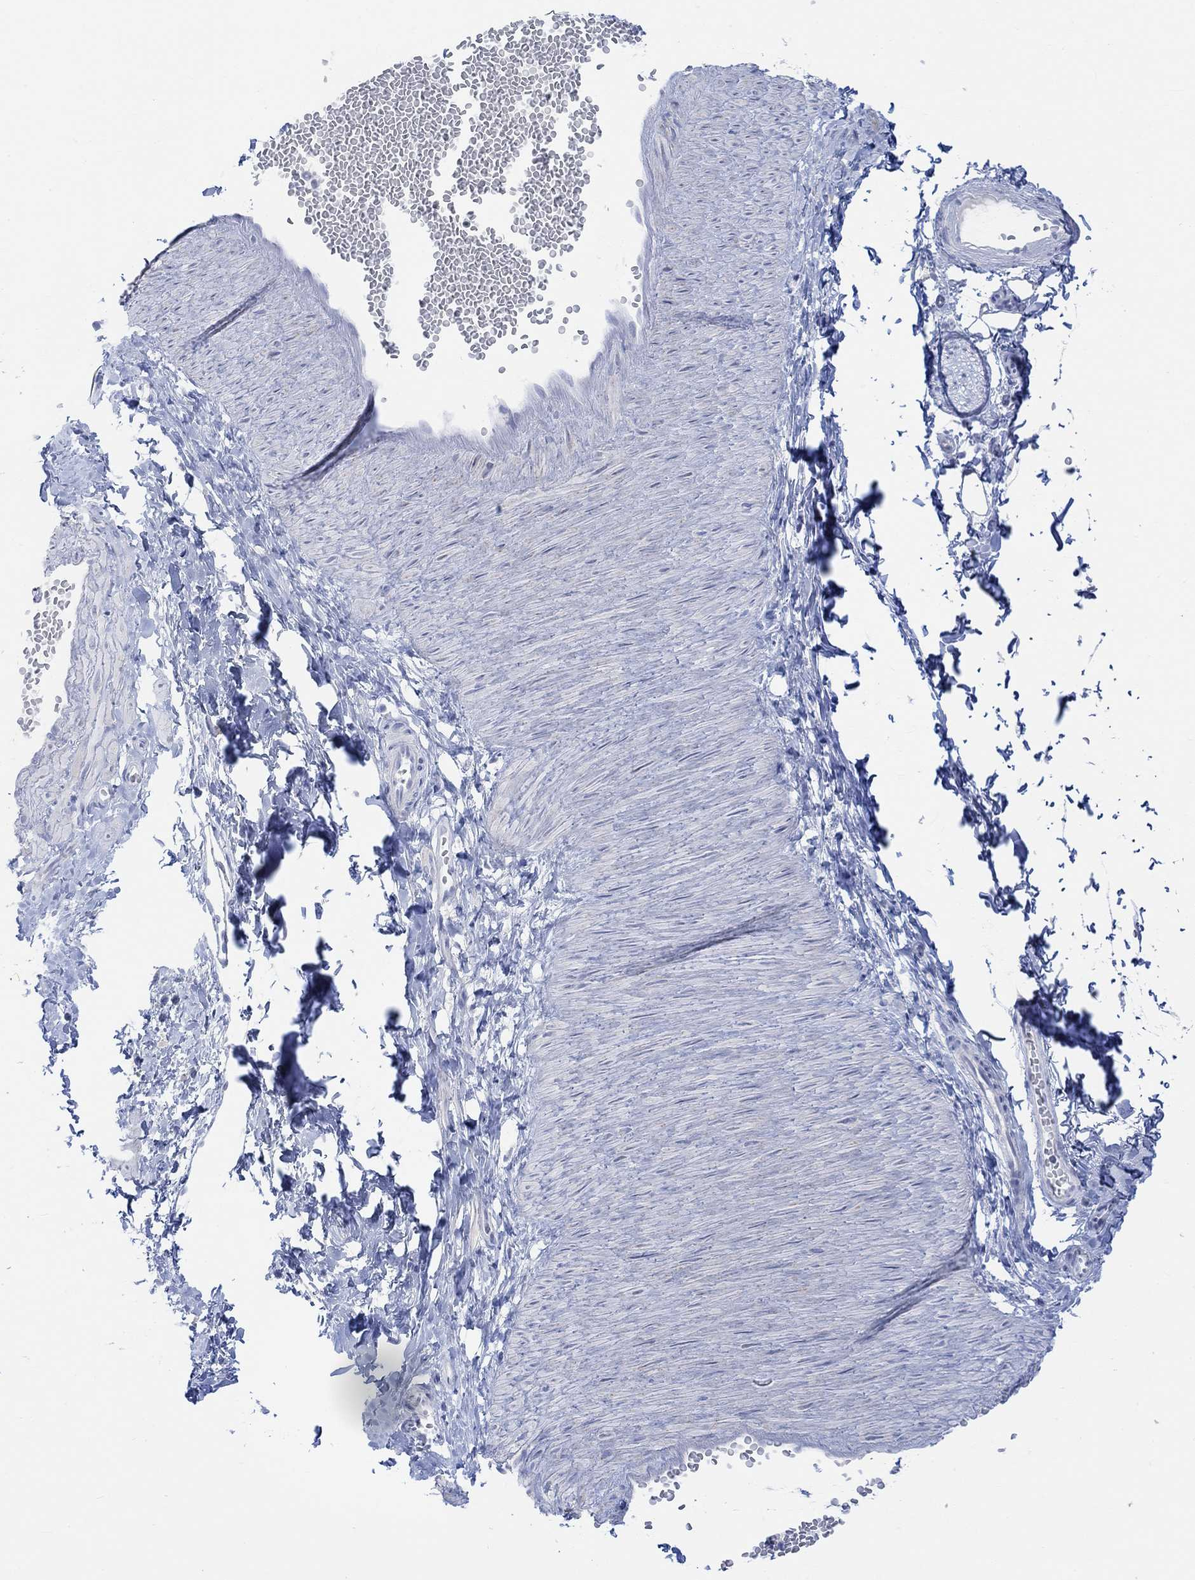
{"staining": {"intensity": "negative", "quantity": "none", "location": "none"}, "tissue": "adipose tissue", "cell_type": "Adipocytes", "image_type": "normal", "snomed": [{"axis": "morphology", "description": "Normal tissue, NOS"}, {"axis": "topography", "description": "Smooth muscle"}, {"axis": "topography", "description": "Peripheral nerve tissue"}], "caption": "Normal adipose tissue was stained to show a protein in brown. There is no significant positivity in adipocytes.", "gene": "AK8", "patient": {"sex": "male", "age": 22}}